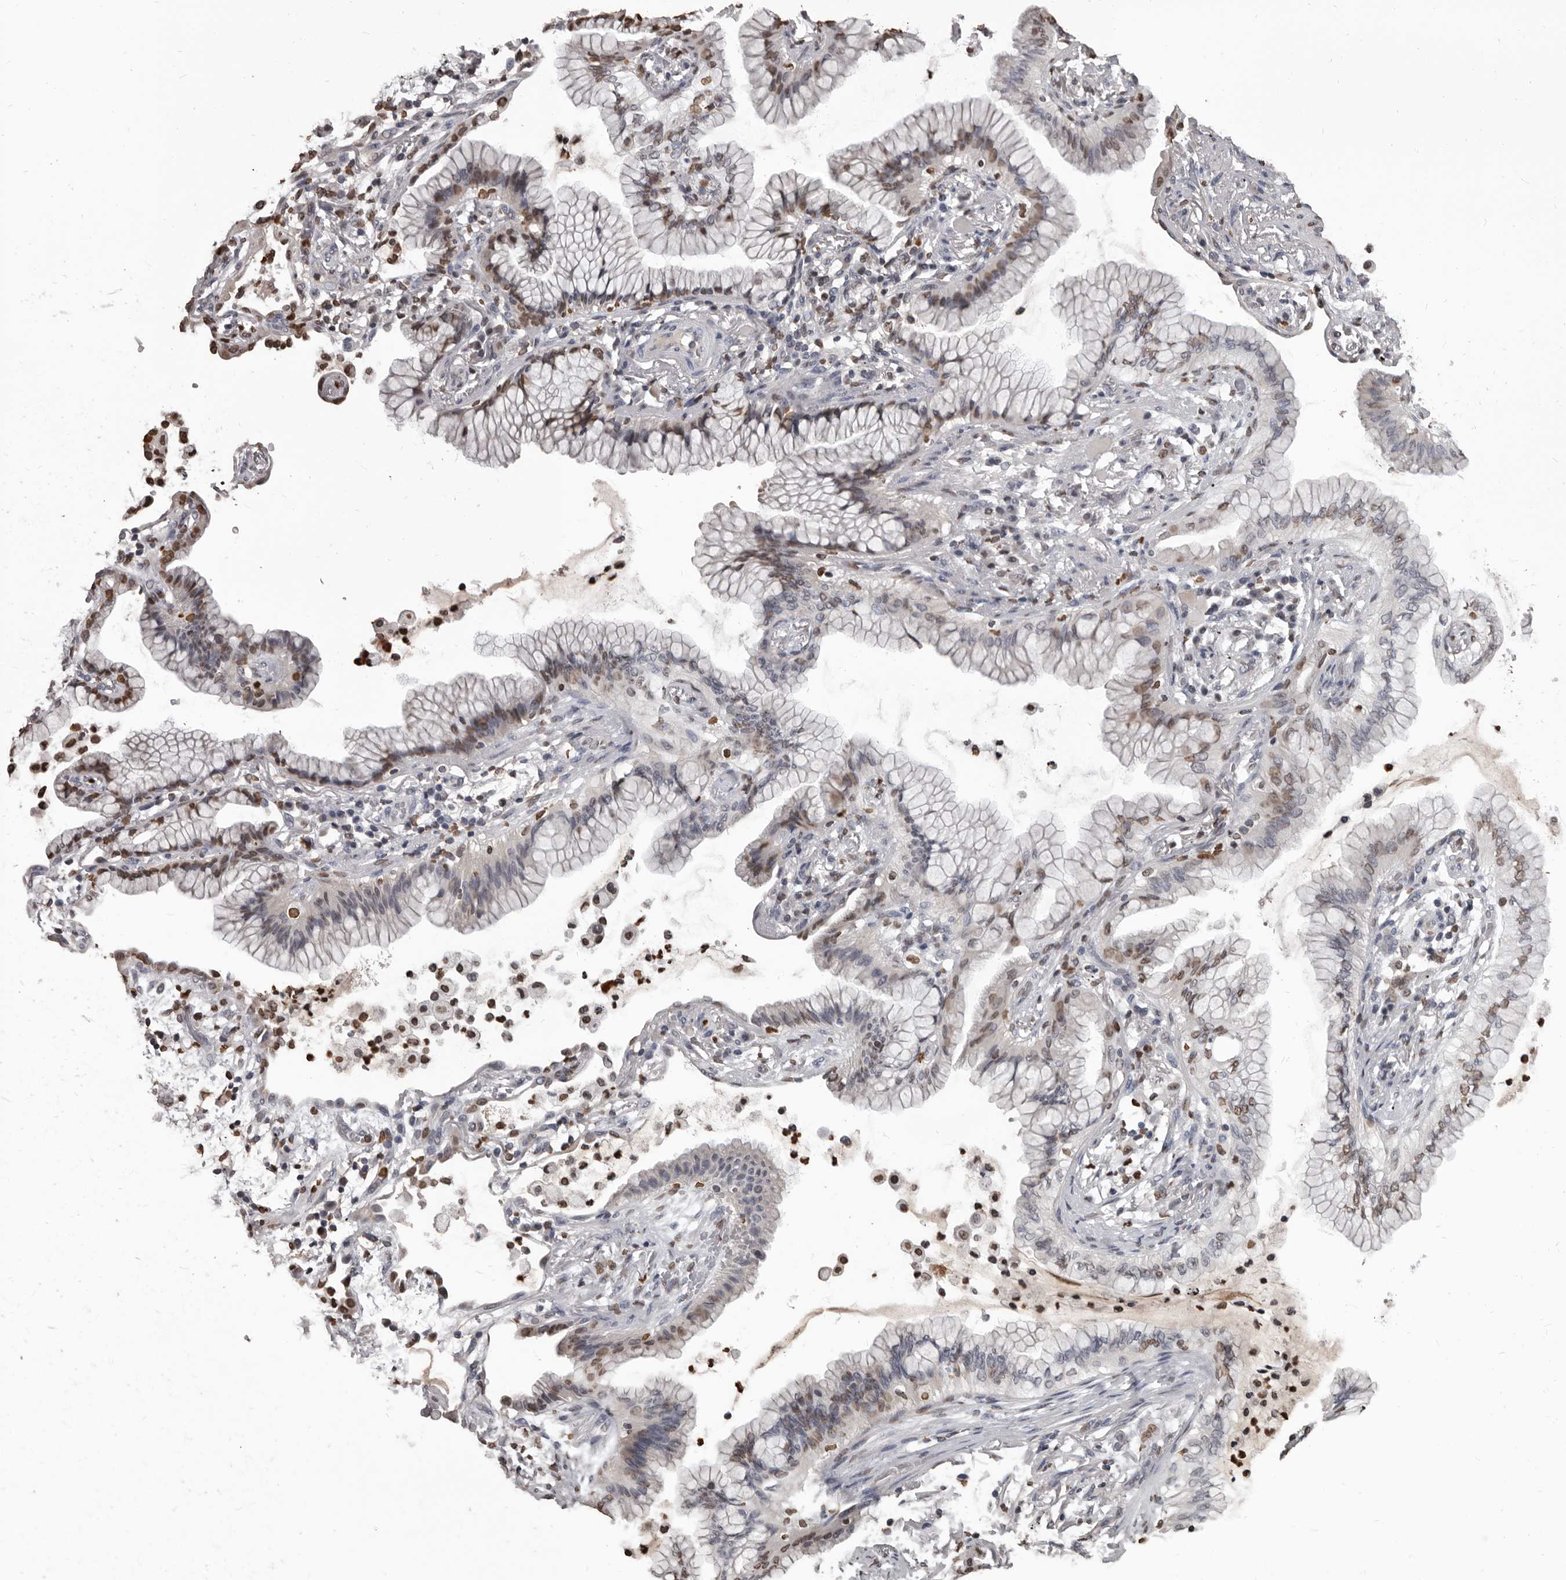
{"staining": {"intensity": "moderate", "quantity": "25%-75%", "location": "nuclear"}, "tissue": "lung cancer", "cell_type": "Tumor cells", "image_type": "cancer", "snomed": [{"axis": "morphology", "description": "Adenocarcinoma, NOS"}, {"axis": "topography", "description": "Lung"}], "caption": "Immunohistochemical staining of human lung cancer displays medium levels of moderate nuclear positivity in about 25%-75% of tumor cells.", "gene": "AHR", "patient": {"sex": "female", "age": 70}}